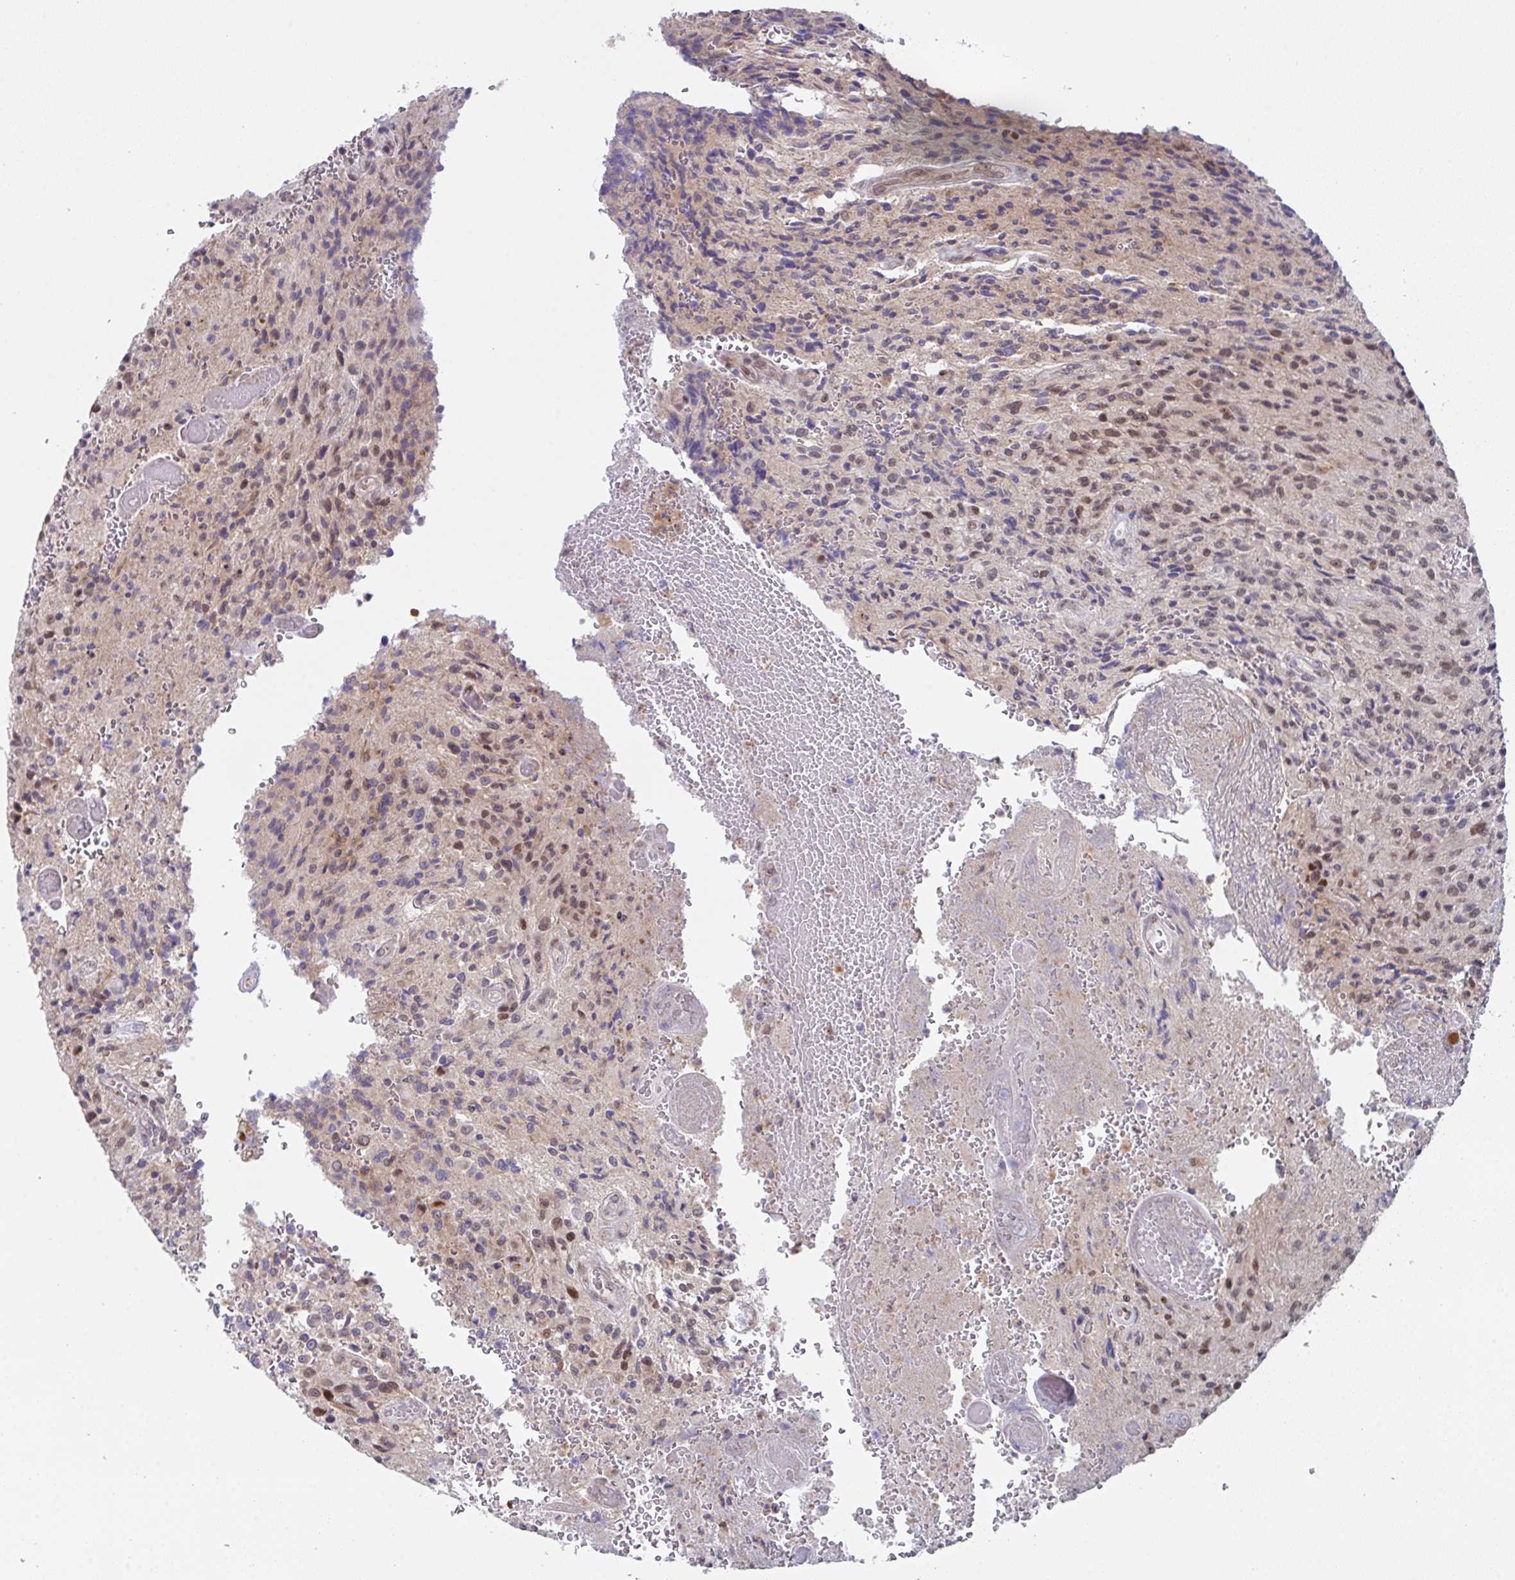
{"staining": {"intensity": "moderate", "quantity": "25%-75%", "location": "nuclear"}, "tissue": "glioma", "cell_type": "Tumor cells", "image_type": "cancer", "snomed": [{"axis": "morphology", "description": "Normal tissue, NOS"}, {"axis": "morphology", "description": "Glioma, malignant, High grade"}, {"axis": "topography", "description": "Cerebral cortex"}], "caption": "Protein staining of glioma tissue displays moderate nuclear expression in approximately 25%-75% of tumor cells. The staining was performed using DAB (3,3'-diaminobenzidine) to visualize the protein expression in brown, while the nuclei were stained in blue with hematoxylin (Magnification: 20x).", "gene": "RBM18", "patient": {"sex": "male", "age": 56}}